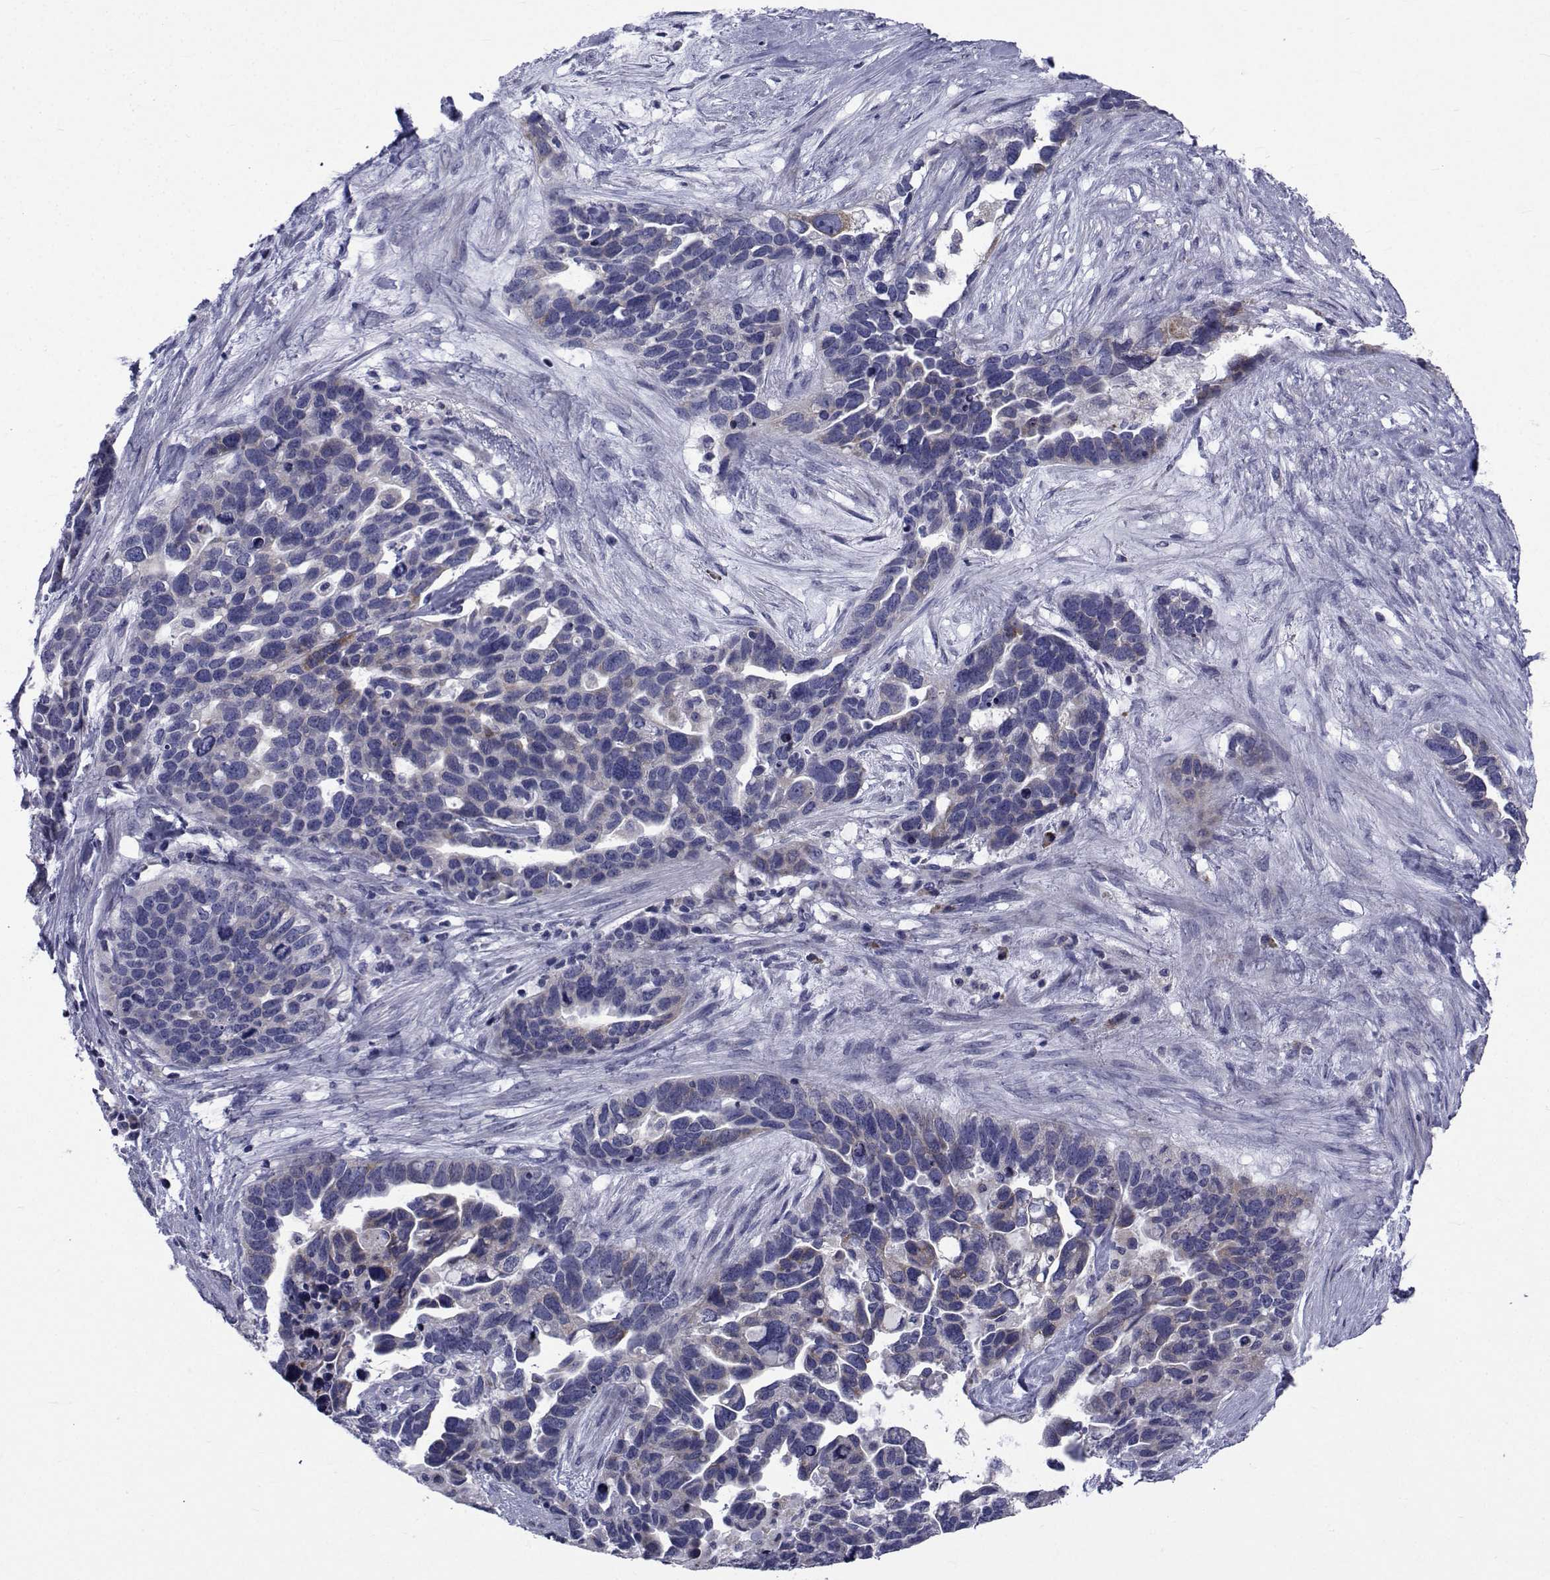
{"staining": {"intensity": "weak", "quantity": "<25%", "location": "cytoplasmic/membranous"}, "tissue": "ovarian cancer", "cell_type": "Tumor cells", "image_type": "cancer", "snomed": [{"axis": "morphology", "description": "Cystadenocarcinoma, serous, NOS"}, {"axis": "topography", "description": "Ovary"}], "caption": "This image is of ovarian cancer (serous cystadenocarcinoma) stained with immunohistochemistry to label a protein in brown with the nuclei are counter-stained blue. There is no staining in tumor cells.", "gene": "ROPN1", "patient": {"sex": "female", "age": 54}}